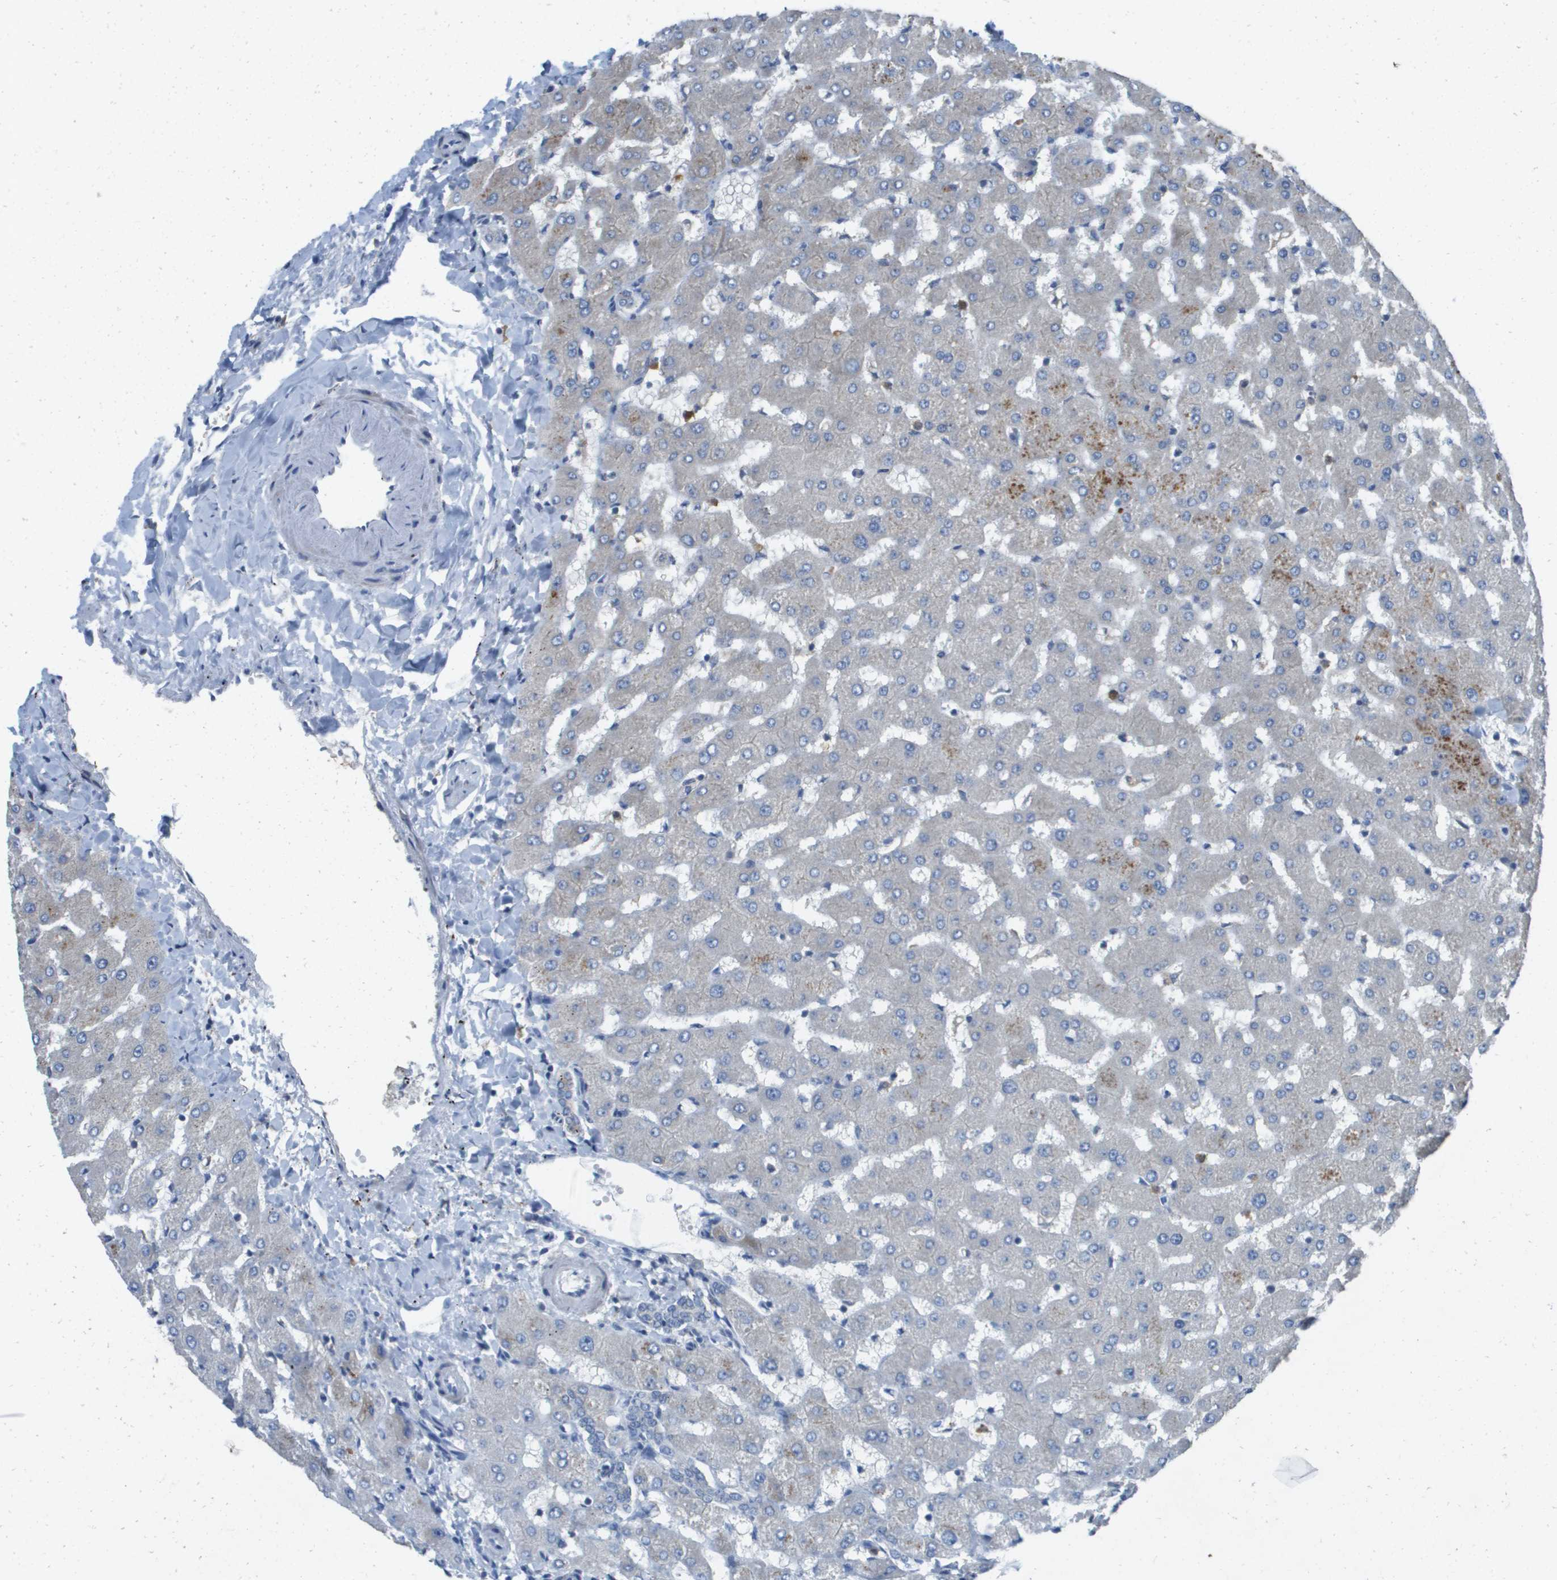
{"staining": {"intensity": "negative", "quantity": "none", "location": "none"}, "tissue": "liver", "cell_type": "Cholangiocytes", "image_type": "normal", "snomed": [{"axis": "morphology", "description": "Normal tissue, NOS"}, {"axis": "topography", "description": "Liver"}], "caption": "There is no significant expression in cholangiocytes of liver. (DAB immunohistochemistry (IHC) with hematoxylin counter stain).", "gene": "CLCA4", "patient": {"sex": "female", "age": 63}}